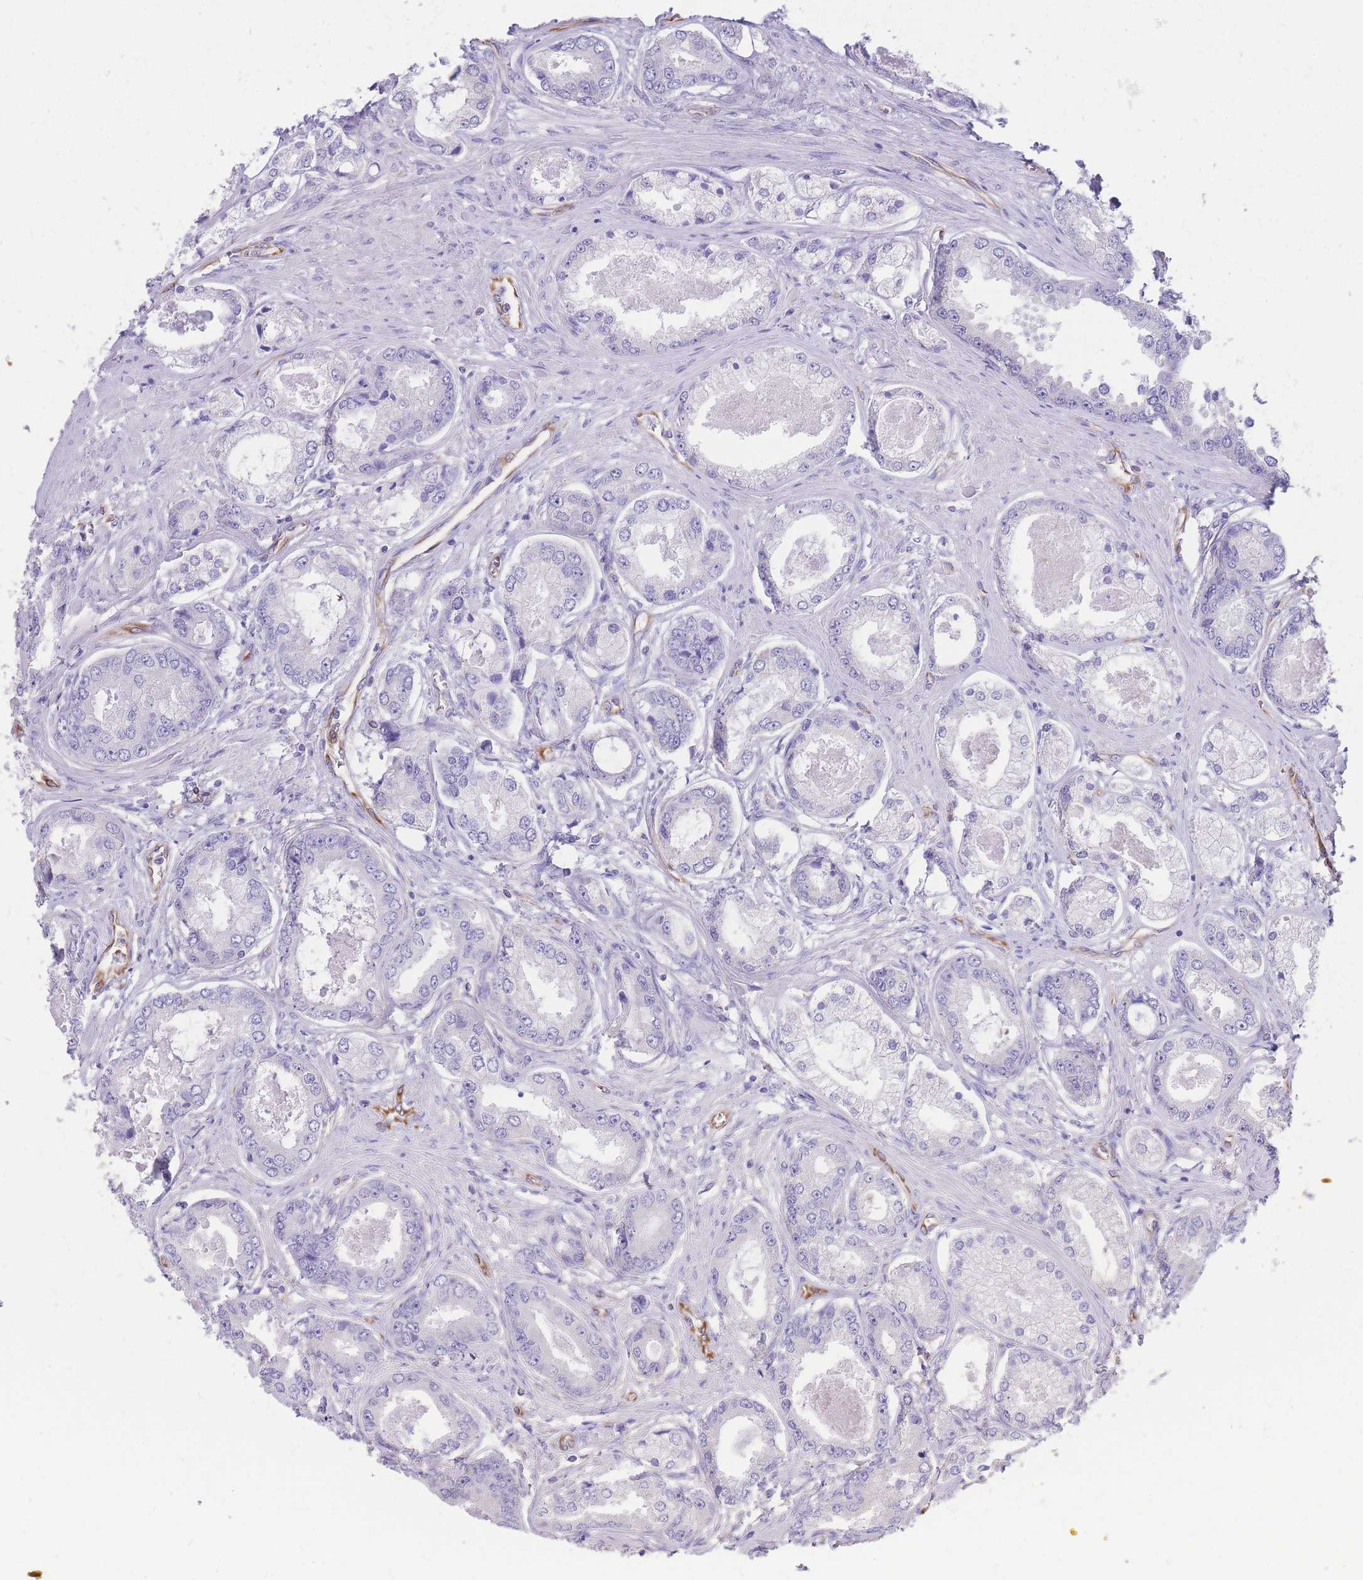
{"staining": {"intensity": "negative", "quantity": "none", "location": "none"}, "tissue": "prostate cancer", "cell_type": "Tumor cells", "image_type": "cancer", "snomed": [{"axis": "morphology", "description": "Adenocarcinoma, Low grade"}, {"axis": "topography", "description": "Prostate"}], "caption": "Prostate low-grade adenocarcinoma was stained to show a protein in brown. There is no significant staining in tumor cells.", "gene": "ANKRD53", "patient": {"sex": "male", "age": 68}}